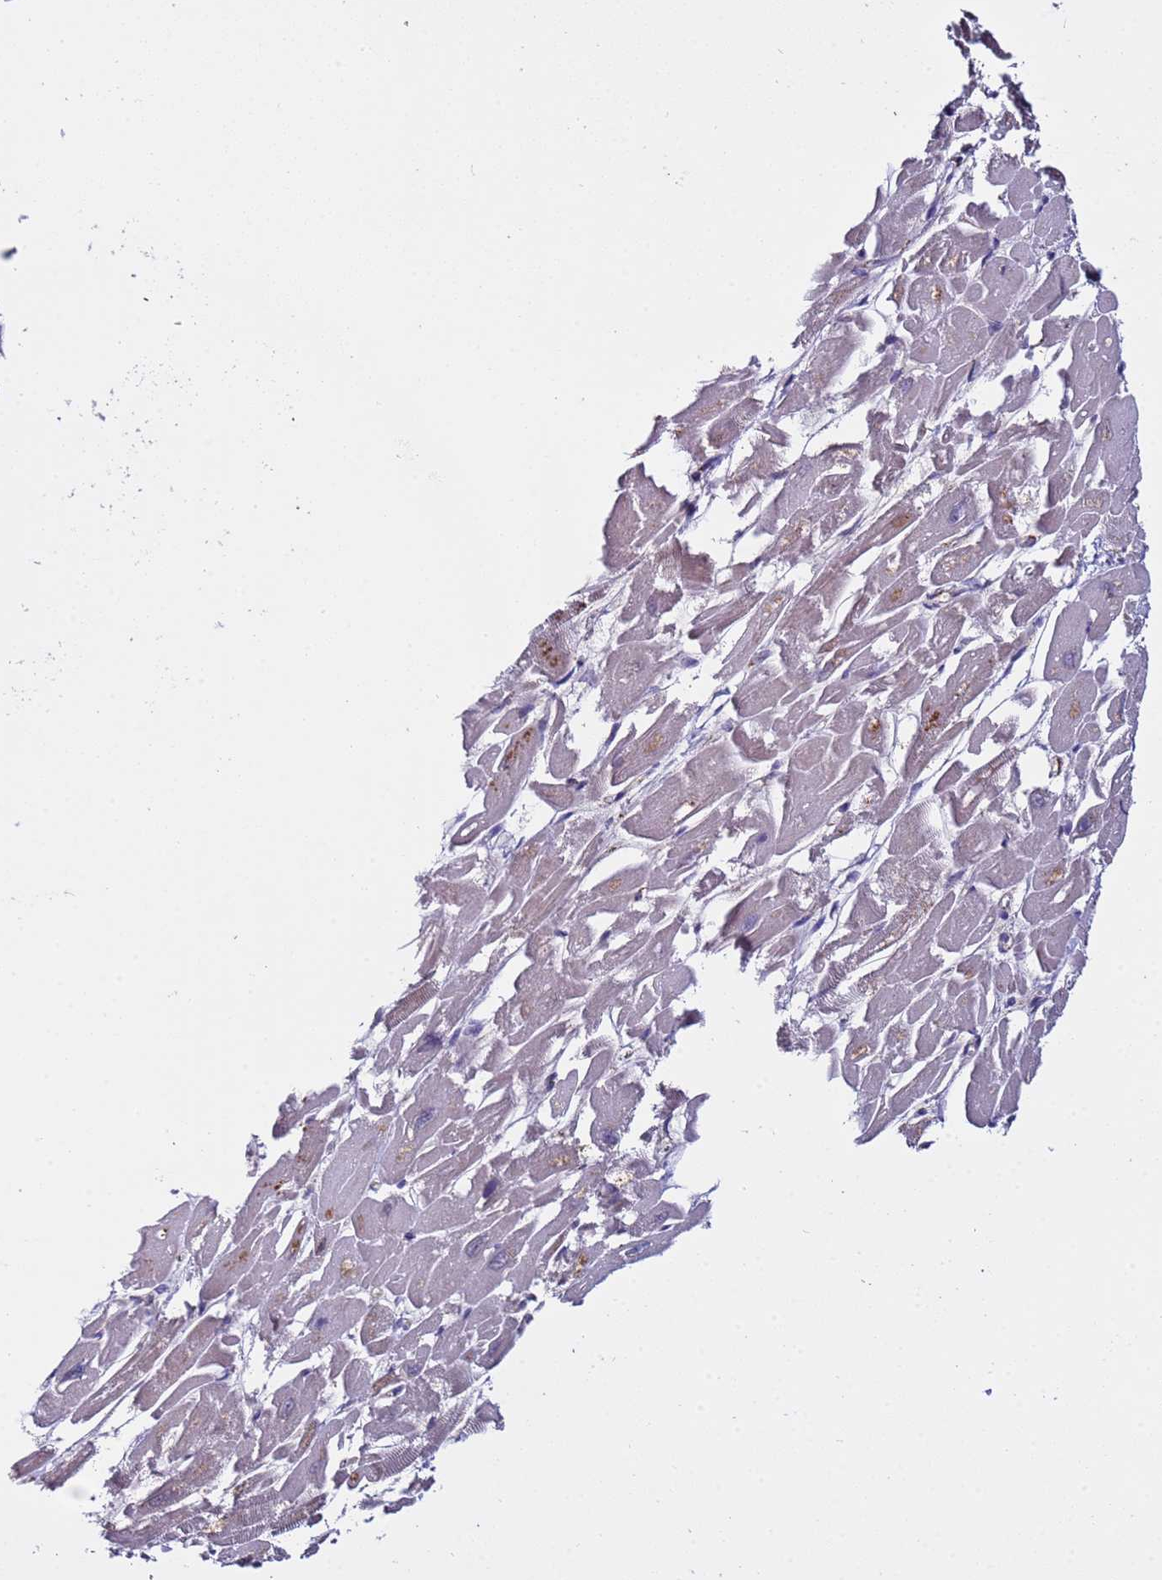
{"staining": {"intensity": "negative", "quantity": "none", "location": "none"}, "tissue": "heart muscle", "cell_type": "Cardiomyocytes", "image_type": "normal", "snomed": [{"axis": "morphology", "description": "Normal tissue, NOS"}, {"axis": "topography", "description": "Heart"}], "caption": "High power microscopy histopathology image of an IHC micrograph of benign heart muscle, revealing no significant expression in cardiomyocytes.", "gene": "ZNF248", "patient": {"sex": "male", "age": 54}}